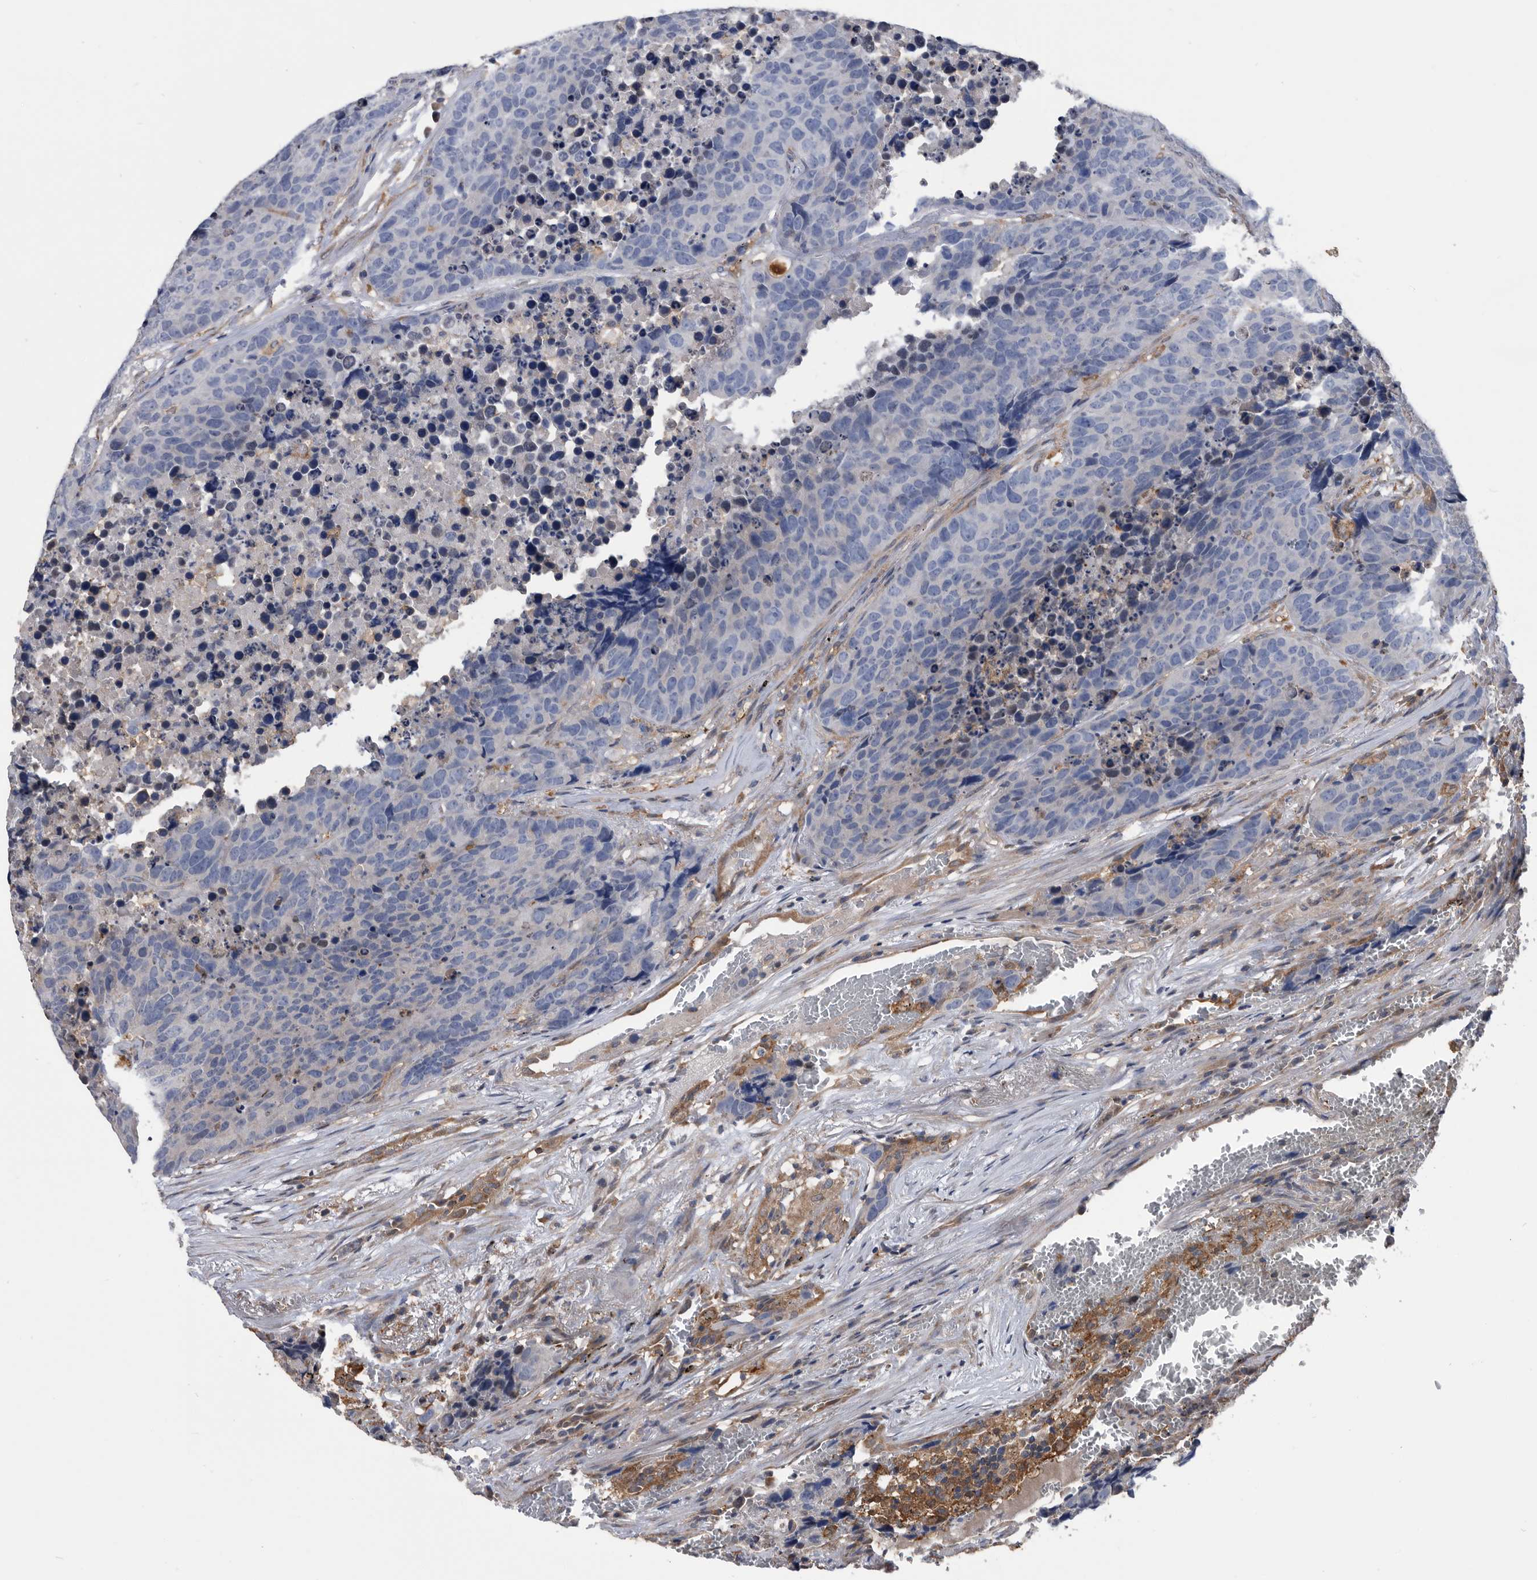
{"staining": {"intensity": "negative", "quantity": "none", "location": "none"}, "tissue": "carcinoid", "cell_type": "Tumor cells", "image_type": "cancer", "snomed": [{"axis": "morphology", "description": "Carcinoid, malignant, NOS"}, {"axis": "topography", "description": "Lung"}], "caption": "IHC micrograph of carcinoid (malignant) stained for a protein (brown), which reveals no expression in tumor cells.", "gene": "NRBP1", "patient": {"sex": "male", "age": 60}}